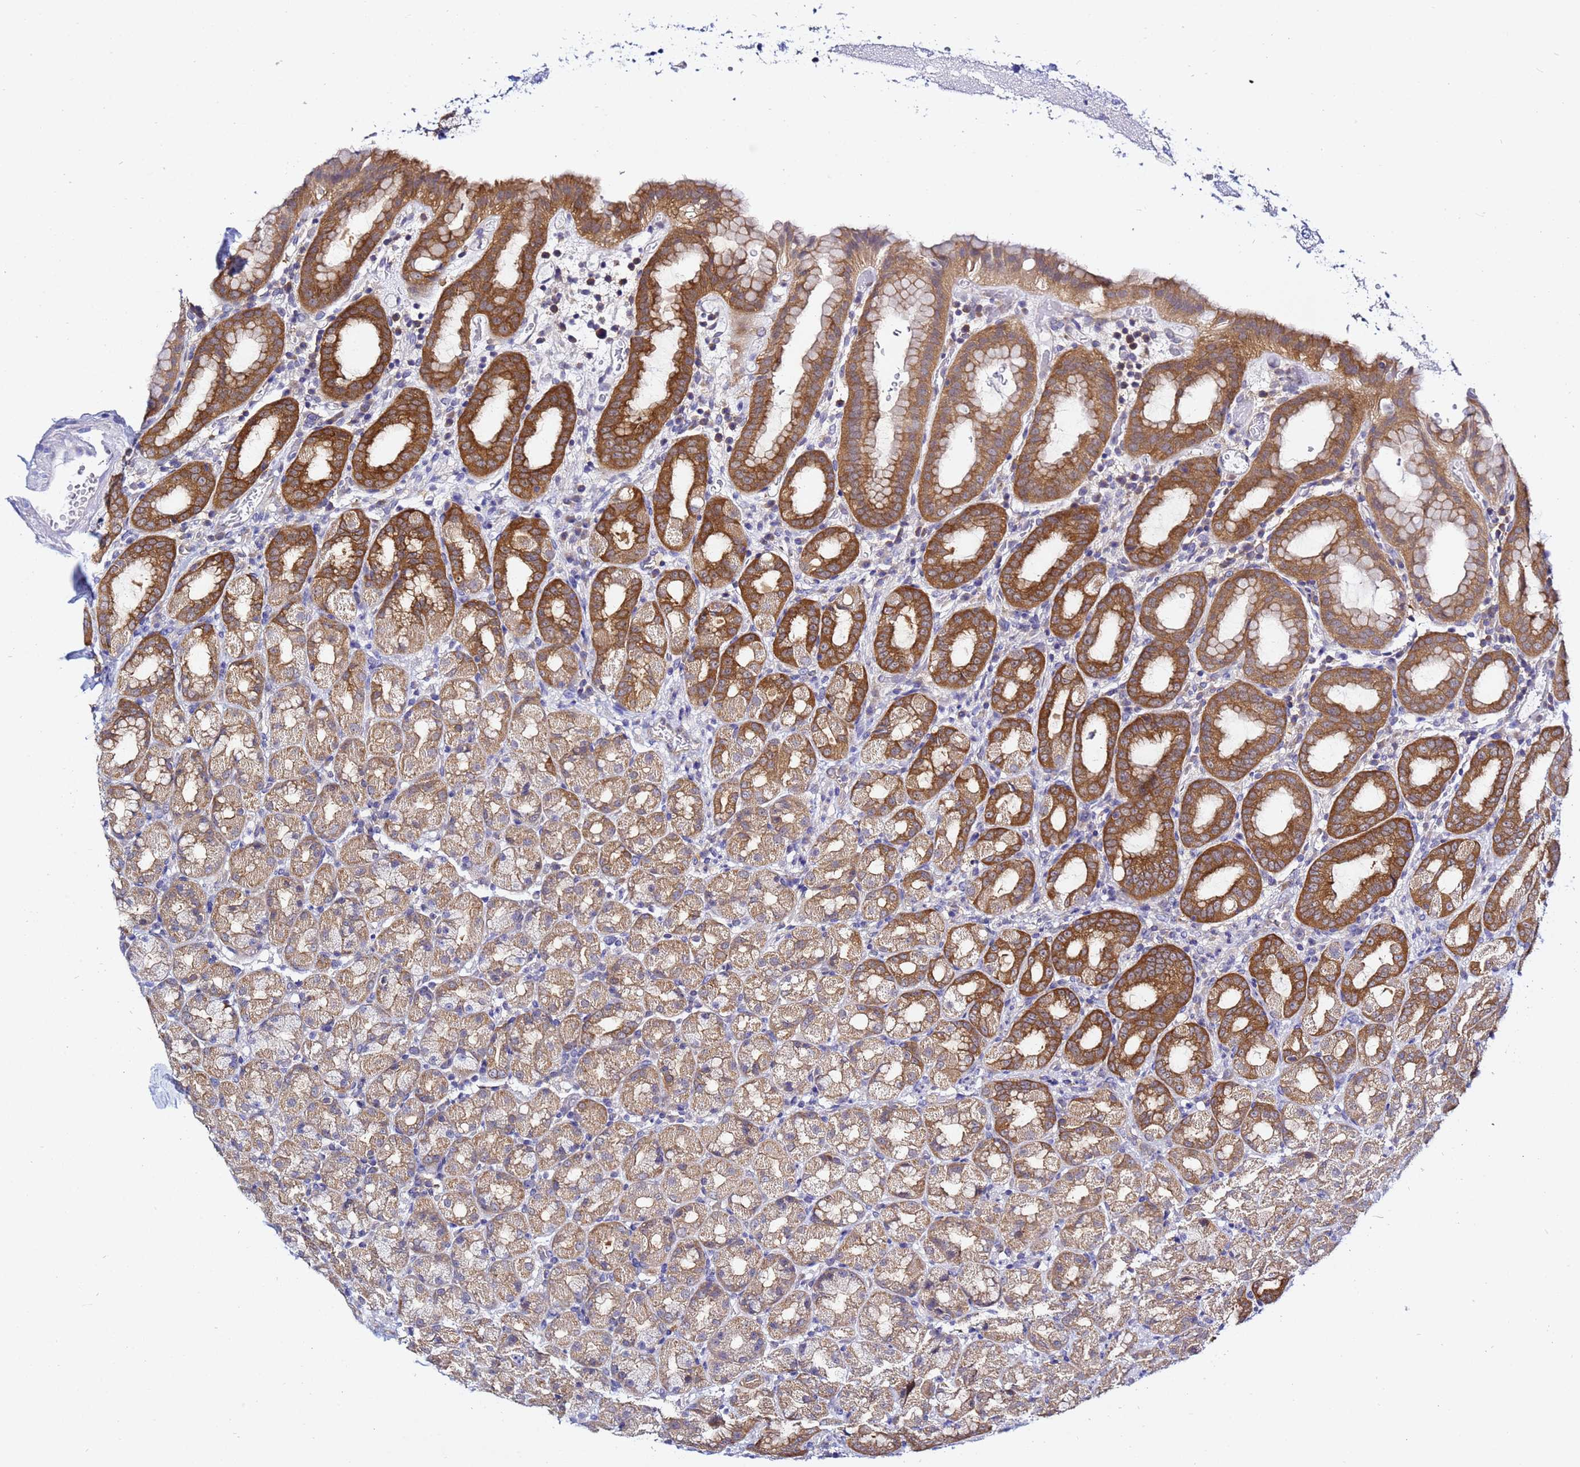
{"staining": {"intensity": "moderate", "quantity": ">75%", "location": "cytoplasmic/membranous"}, "tissue": "stomach", "cell_type": "Glandular cells", "image_type": "normal", "snomed": [{"axis": "morphology", "description": "Normal tissue, NOS"}, {"axis": "topography", "description": "Stomach, upper"}, {"axis": "topography", "description": "Stomach, lower"}, {"axis": "topography", "description": "Small intestine"}], "caption": "Brown immunohistochemical staining in benign stomach displays moderate cytoplasmic/membranous staining in approximately >75% of glandular cells. The staining was performed using DAB (3,3'-diaminobenzidine) to visualize the protein expression in brown, while the nuclei were stained in blue with hematoxylin (Magnification: 20x).", "gene": "LENG1", "patient": {"sex": "male", "age": 68}}